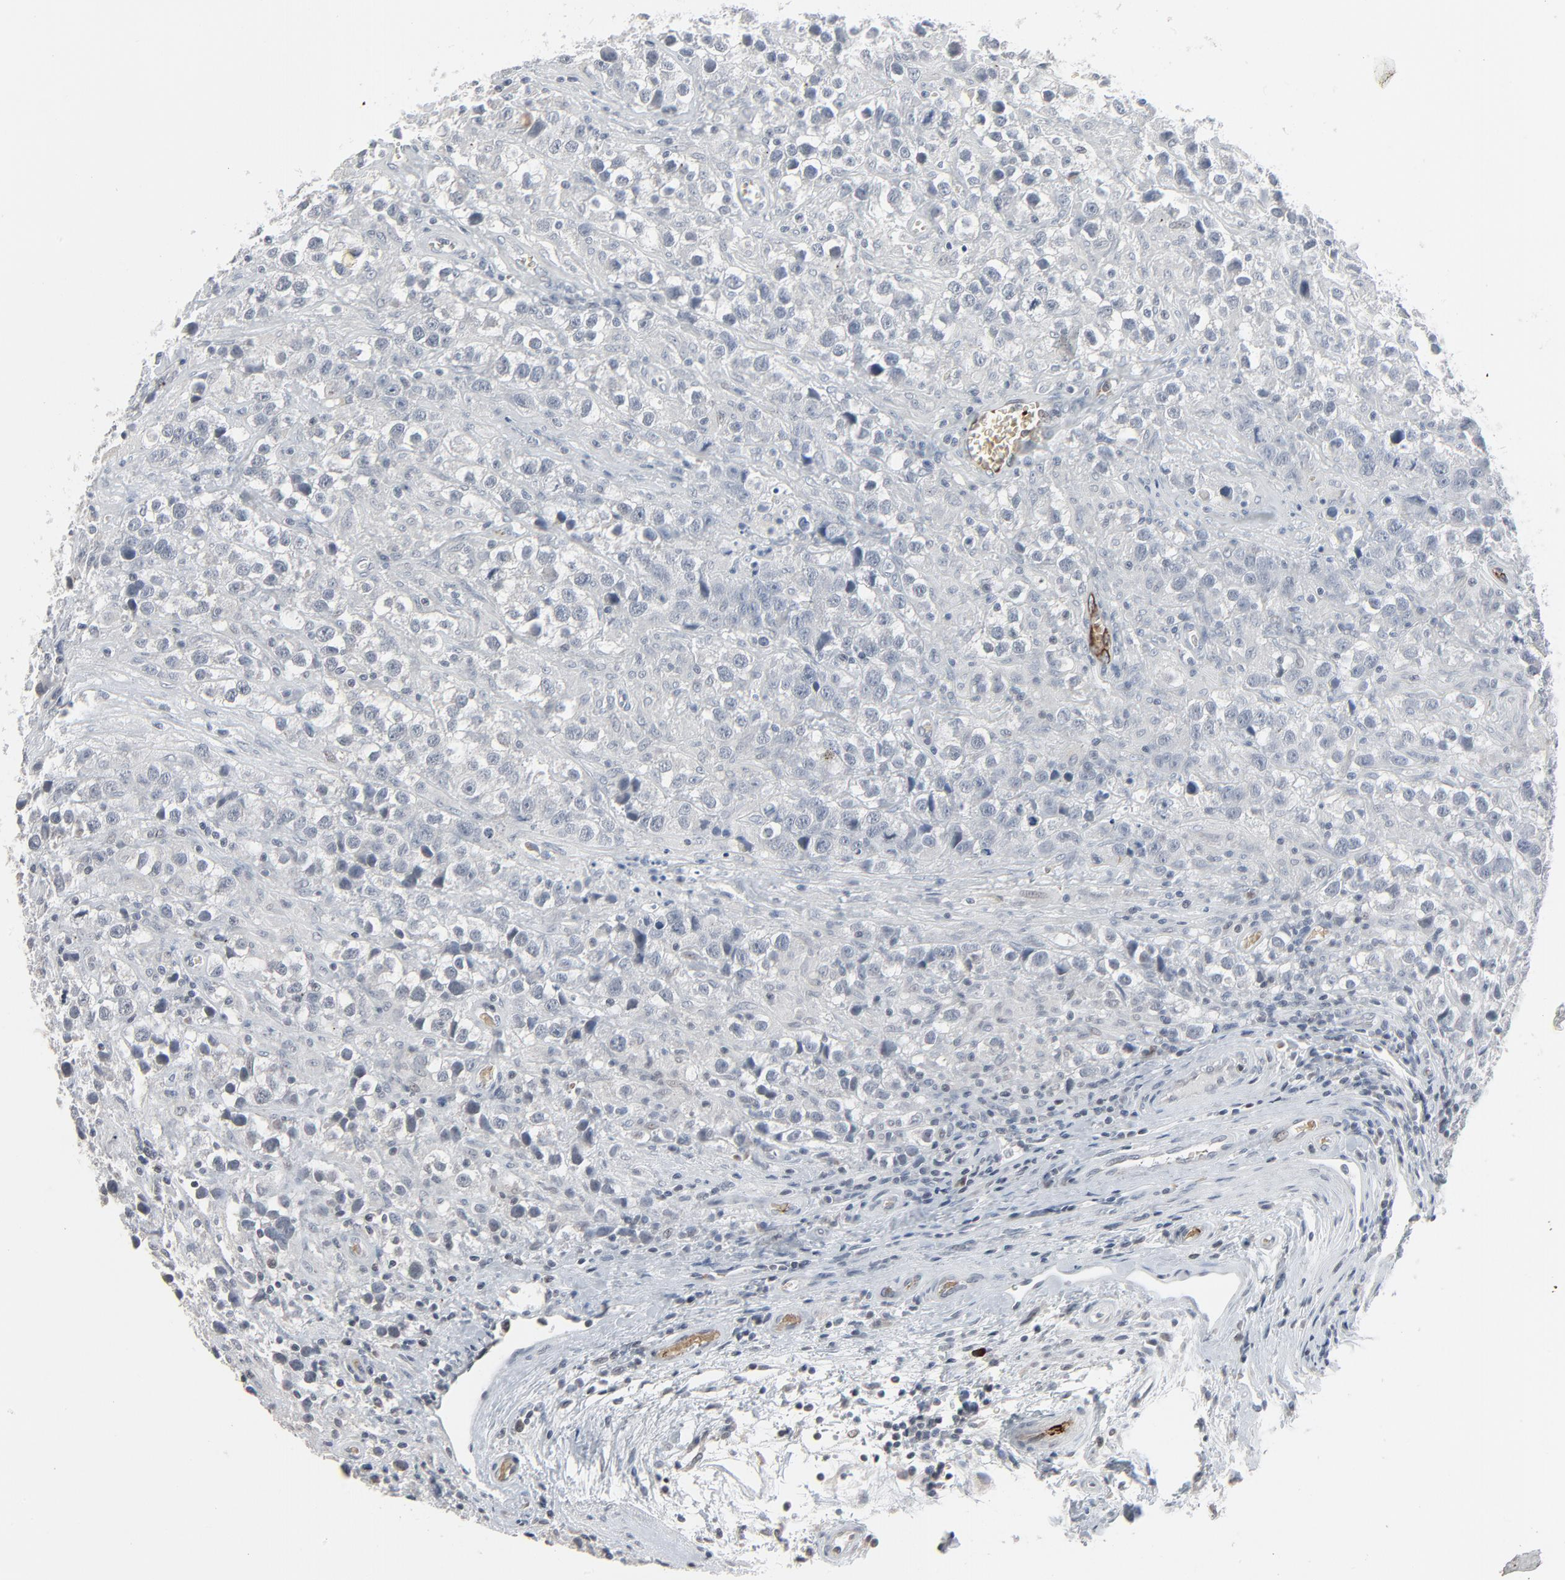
{"staining": {"intensity": "negative", "quantity": "none", "location": "none"}, "tissue": "testis cancer", "cell_type": "Tumor cells", "image_type": "cancer", "snomed": [{"axis": "morphology", "description": "Seminoma, NOS"}, {"axis": "topography", "description": "Testis"}], "caption": "Immunohistochemical staining of testis cancer reveals no significant expression in tumor cells.", "gene": "SAGE1", "patient": {"sex": "male", "age": 43}}